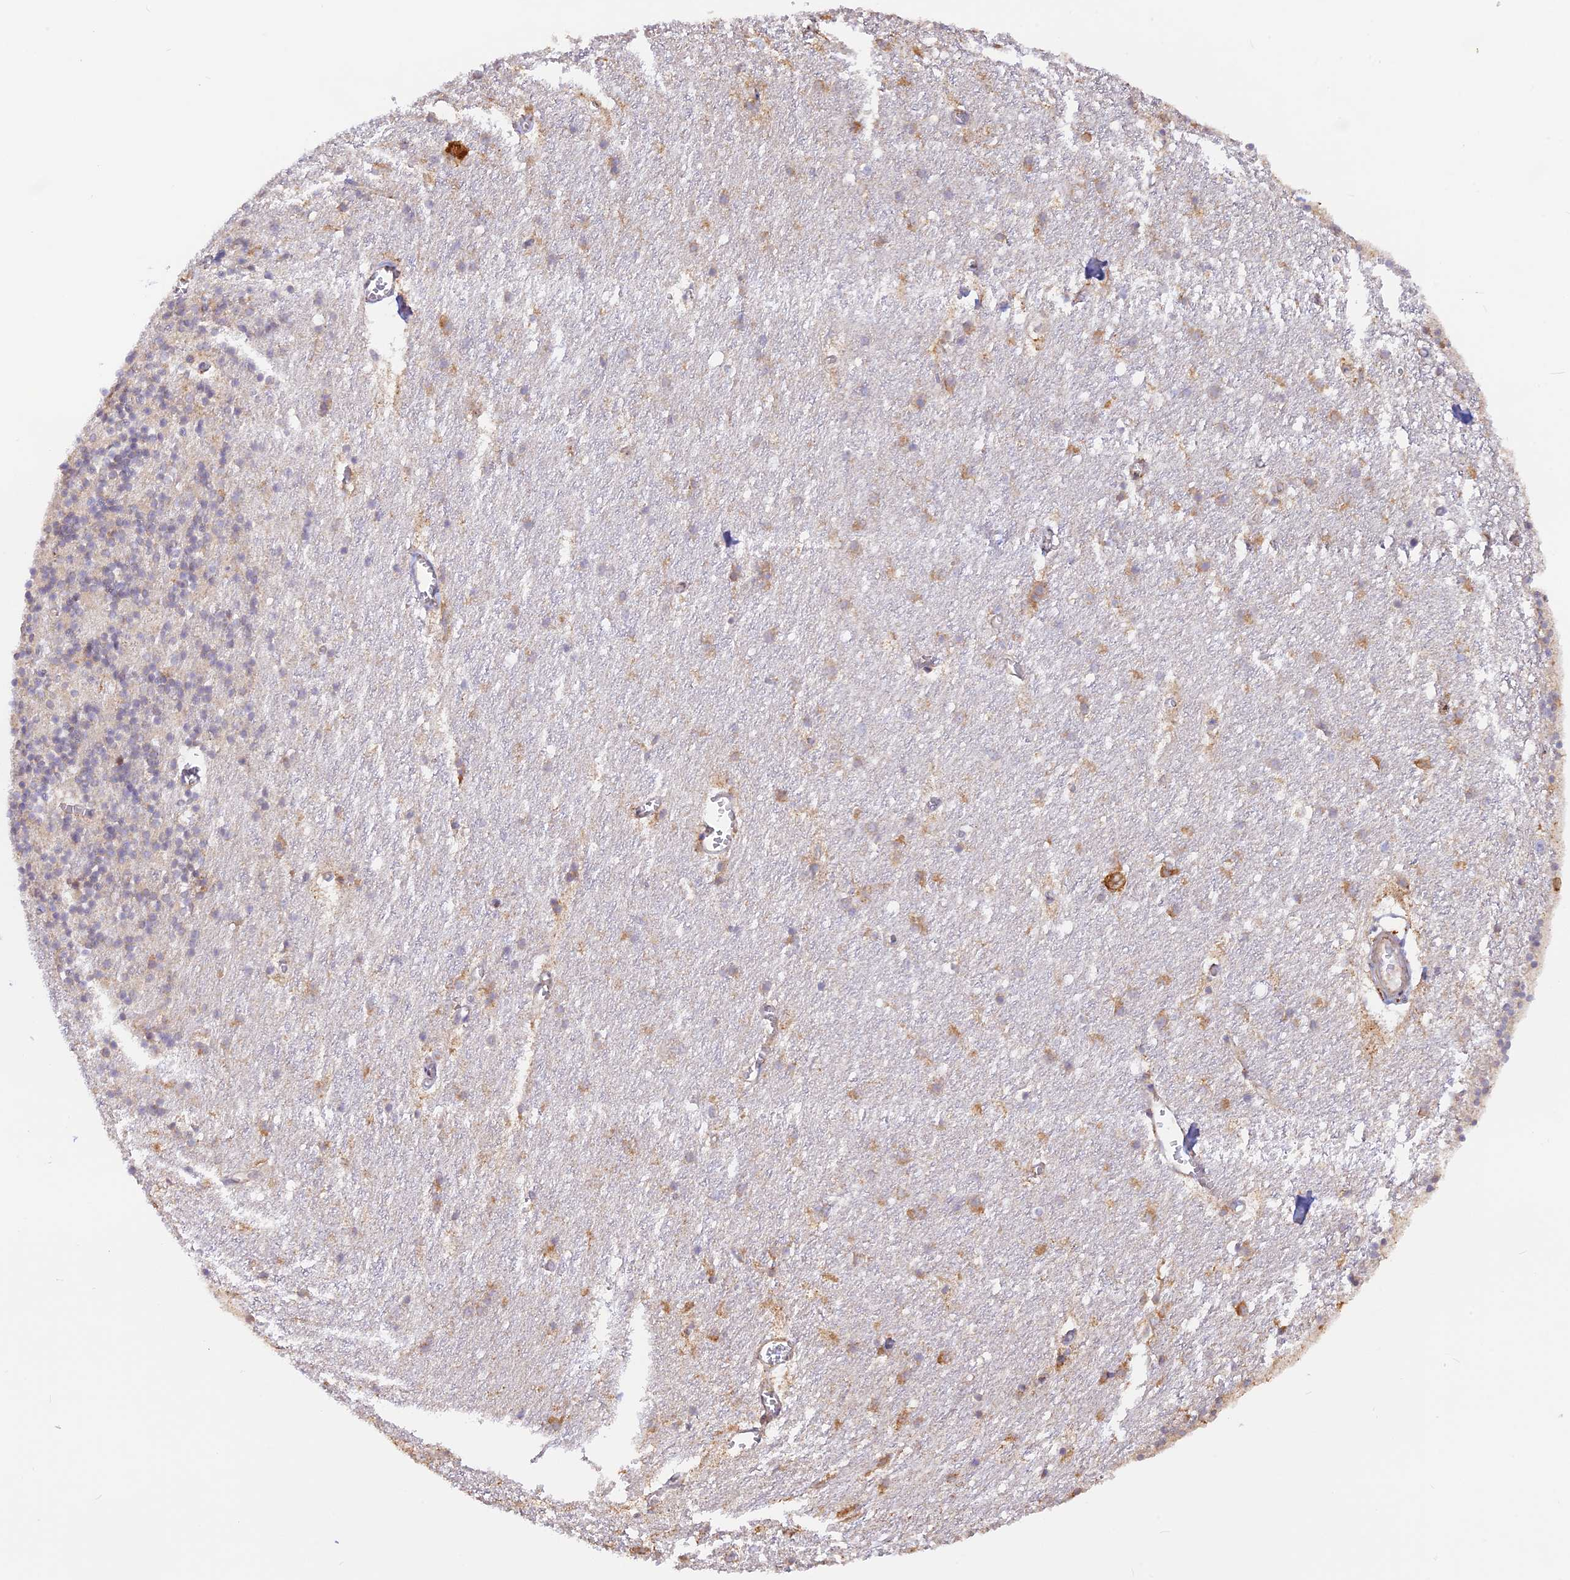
{"staining": {"intensity": "negative", "quantity": "none", "location": "none"}, "tissue": "cerebellum", "cell_type": "Cells in granular layer", "image_type": "normal", "snomed": [{"axis": "morphology", "description": "Normal tissue, NOS"}, {"axis": "topography", "description": "Cerebellum"}], "caption": "The histopathology image shows no staining of cells in granular layer in normal cerebellum. (Stains: DAB immunohistochemistry with hematoxylin counter stain, Microscopy: brightfield microscopy at high magnification).", "gene": "RPL5", "patient": {"sex": "male", "age": 54}}